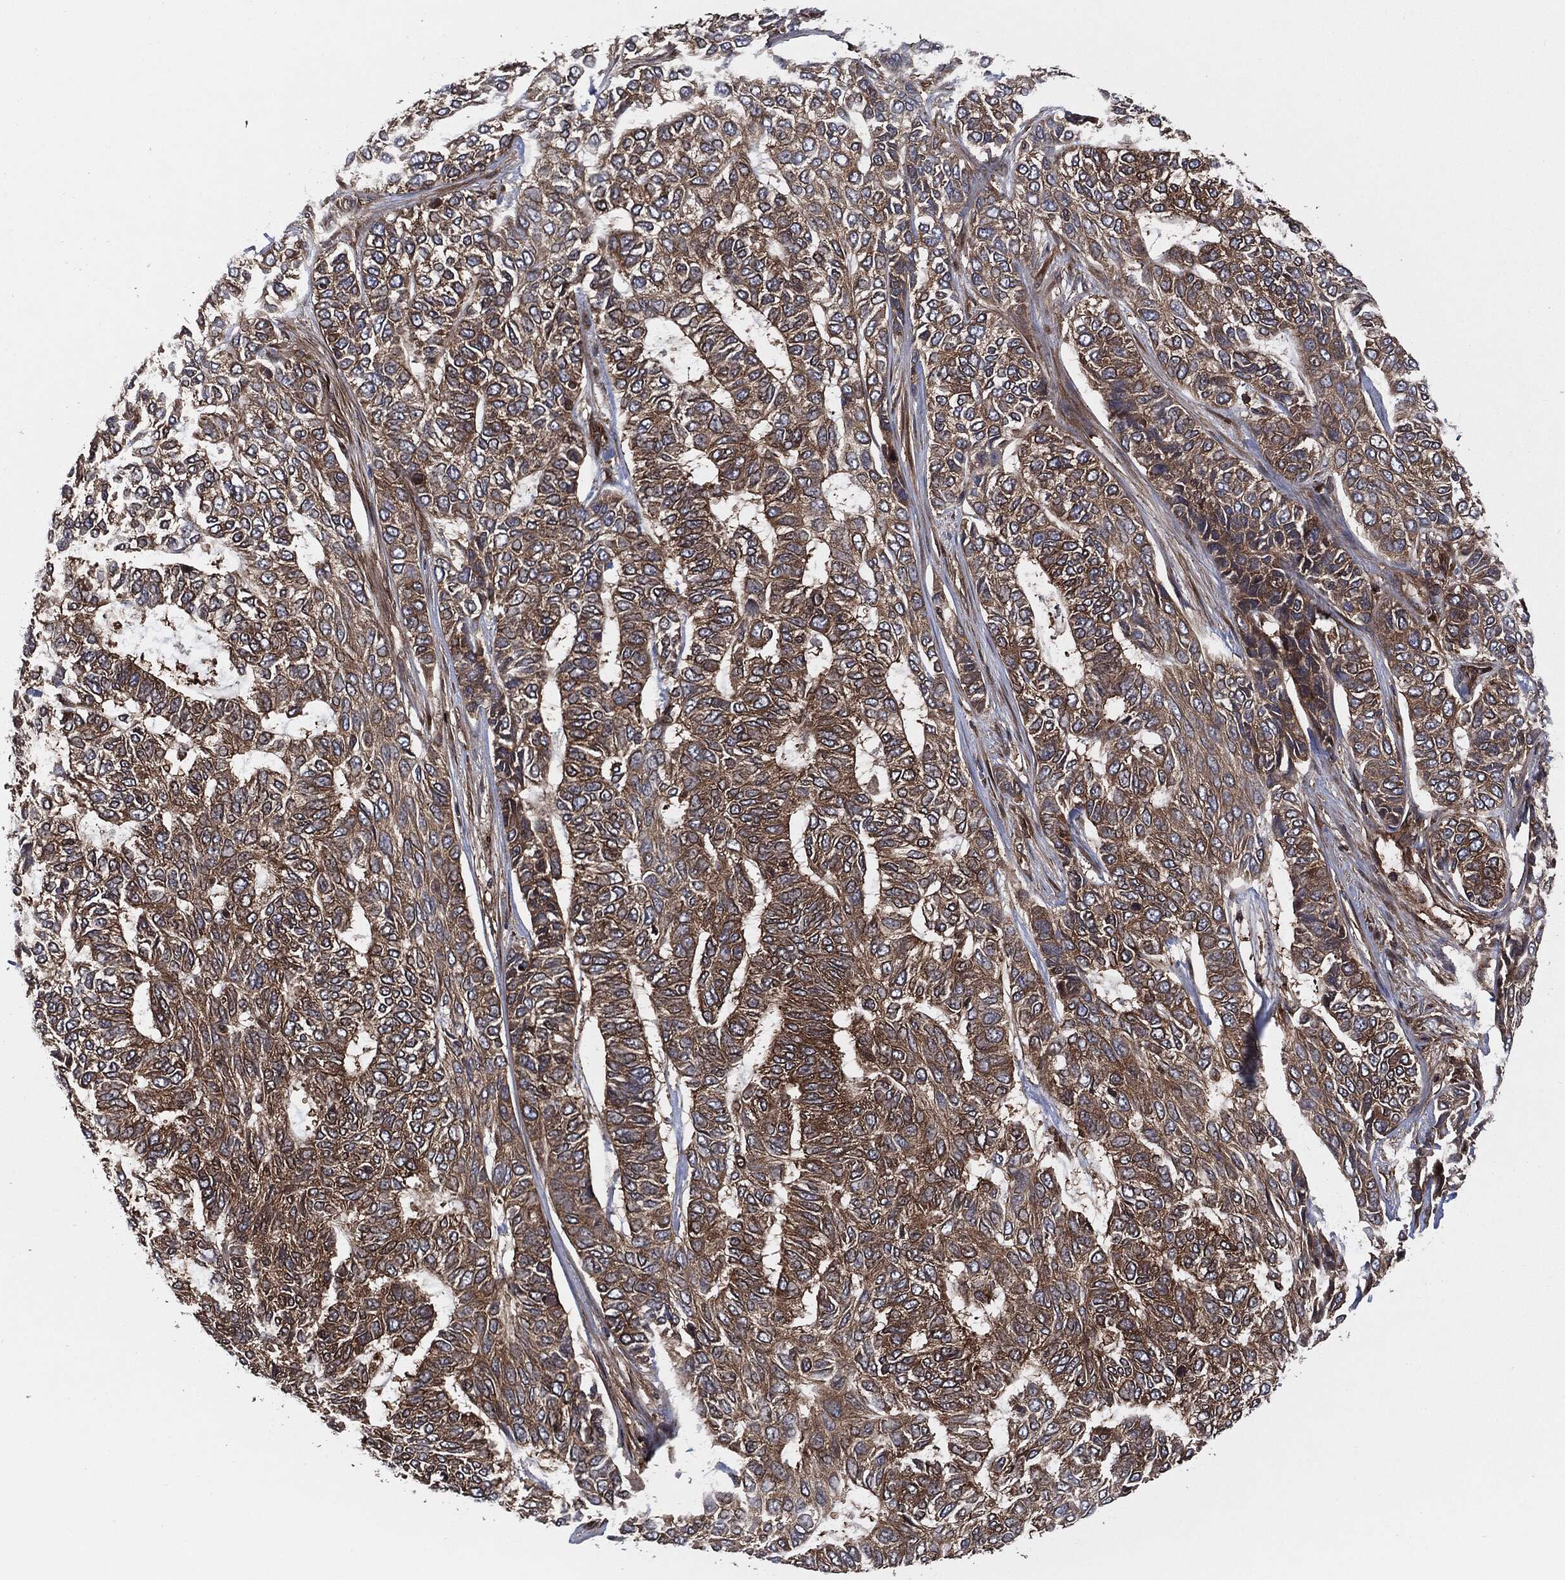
{"staining": {"intensity": "strong", "quantity": ">75%", "location": "cytoplasmic/membranous"}, "tissue": "skin cancer", "cell_type": "Tumor cells", "image_type": "cancer", "snomed": [{"axis": "morphology", "description": "Basal cell carcinoma"}, {"axis": "topography", "description": "Skin"}], "caption": "Basal cell carcinoma (skin) stained for a protein exhibits strong cytoplasmic/membranous positivity in tumor cells.", "gene": "XPNPEP1", "patient": {"sex": "female", "age": 65}}